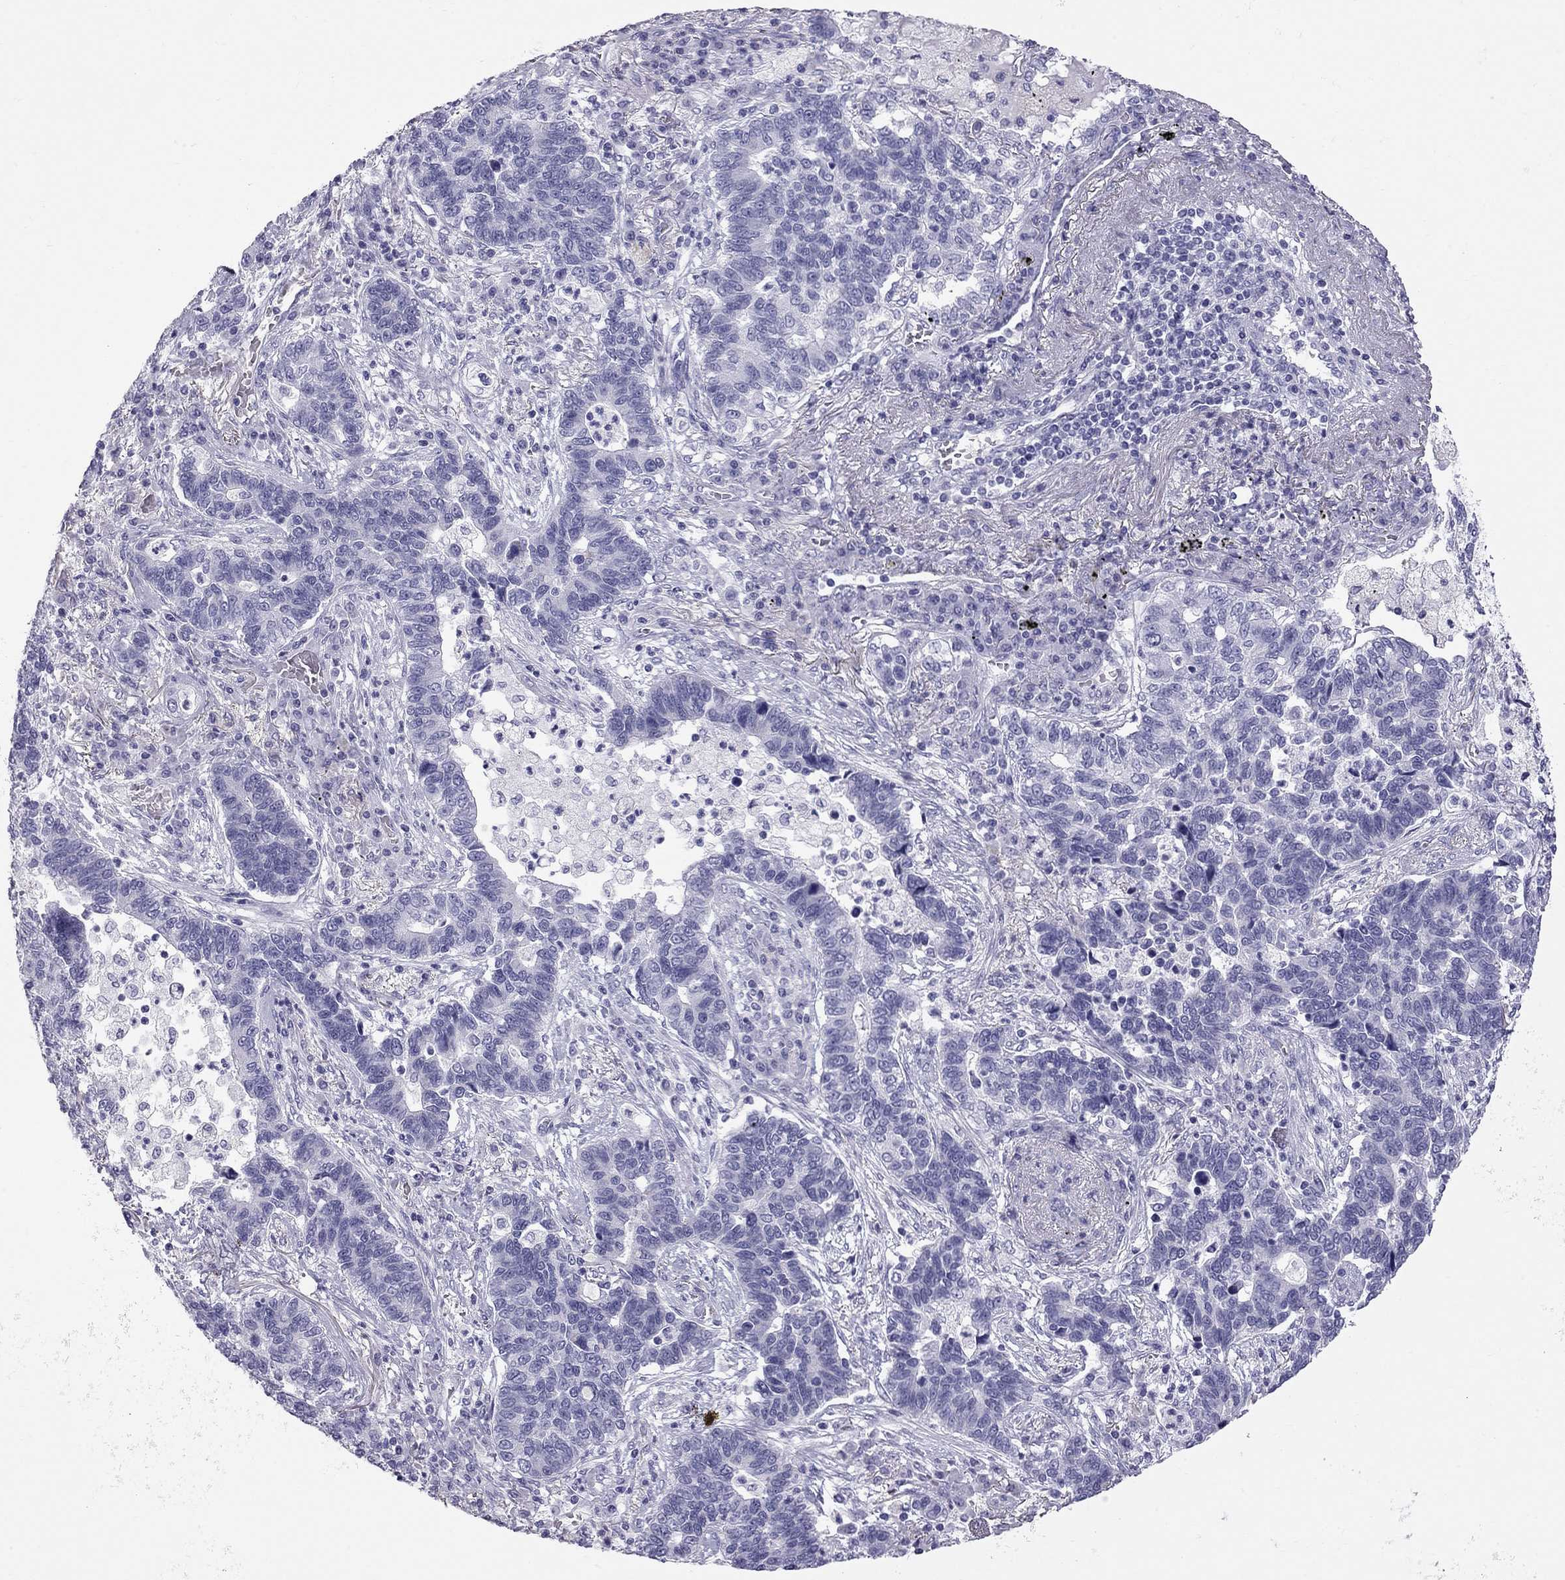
{"staining": {"intensity": "negative", "quantity": "none", "location": "none"}, "tissue": "lung cancer", "cell_type": "Tumor cells", "image_type": "cancer", "snomed": [{"axis": "morphology", "description": "Adenocarcinoma, NOS"}, {"axis": "topography", "description": "Lung"}], "caption": "This image is of lung cancer stained with immunohistochemistry (IHC) to label a protein in brown with the nuclei are counter-stained blue. There is no staining in tumor cells. Brightfield microscopy of immunohistochemistry stained with DAB (3,3'-diaminobenzidine) (brown) and hematoxylin (blue), captured at high magnification.", "gene": "TRPM3", "patient": {"sex": "female", "age": 57}}